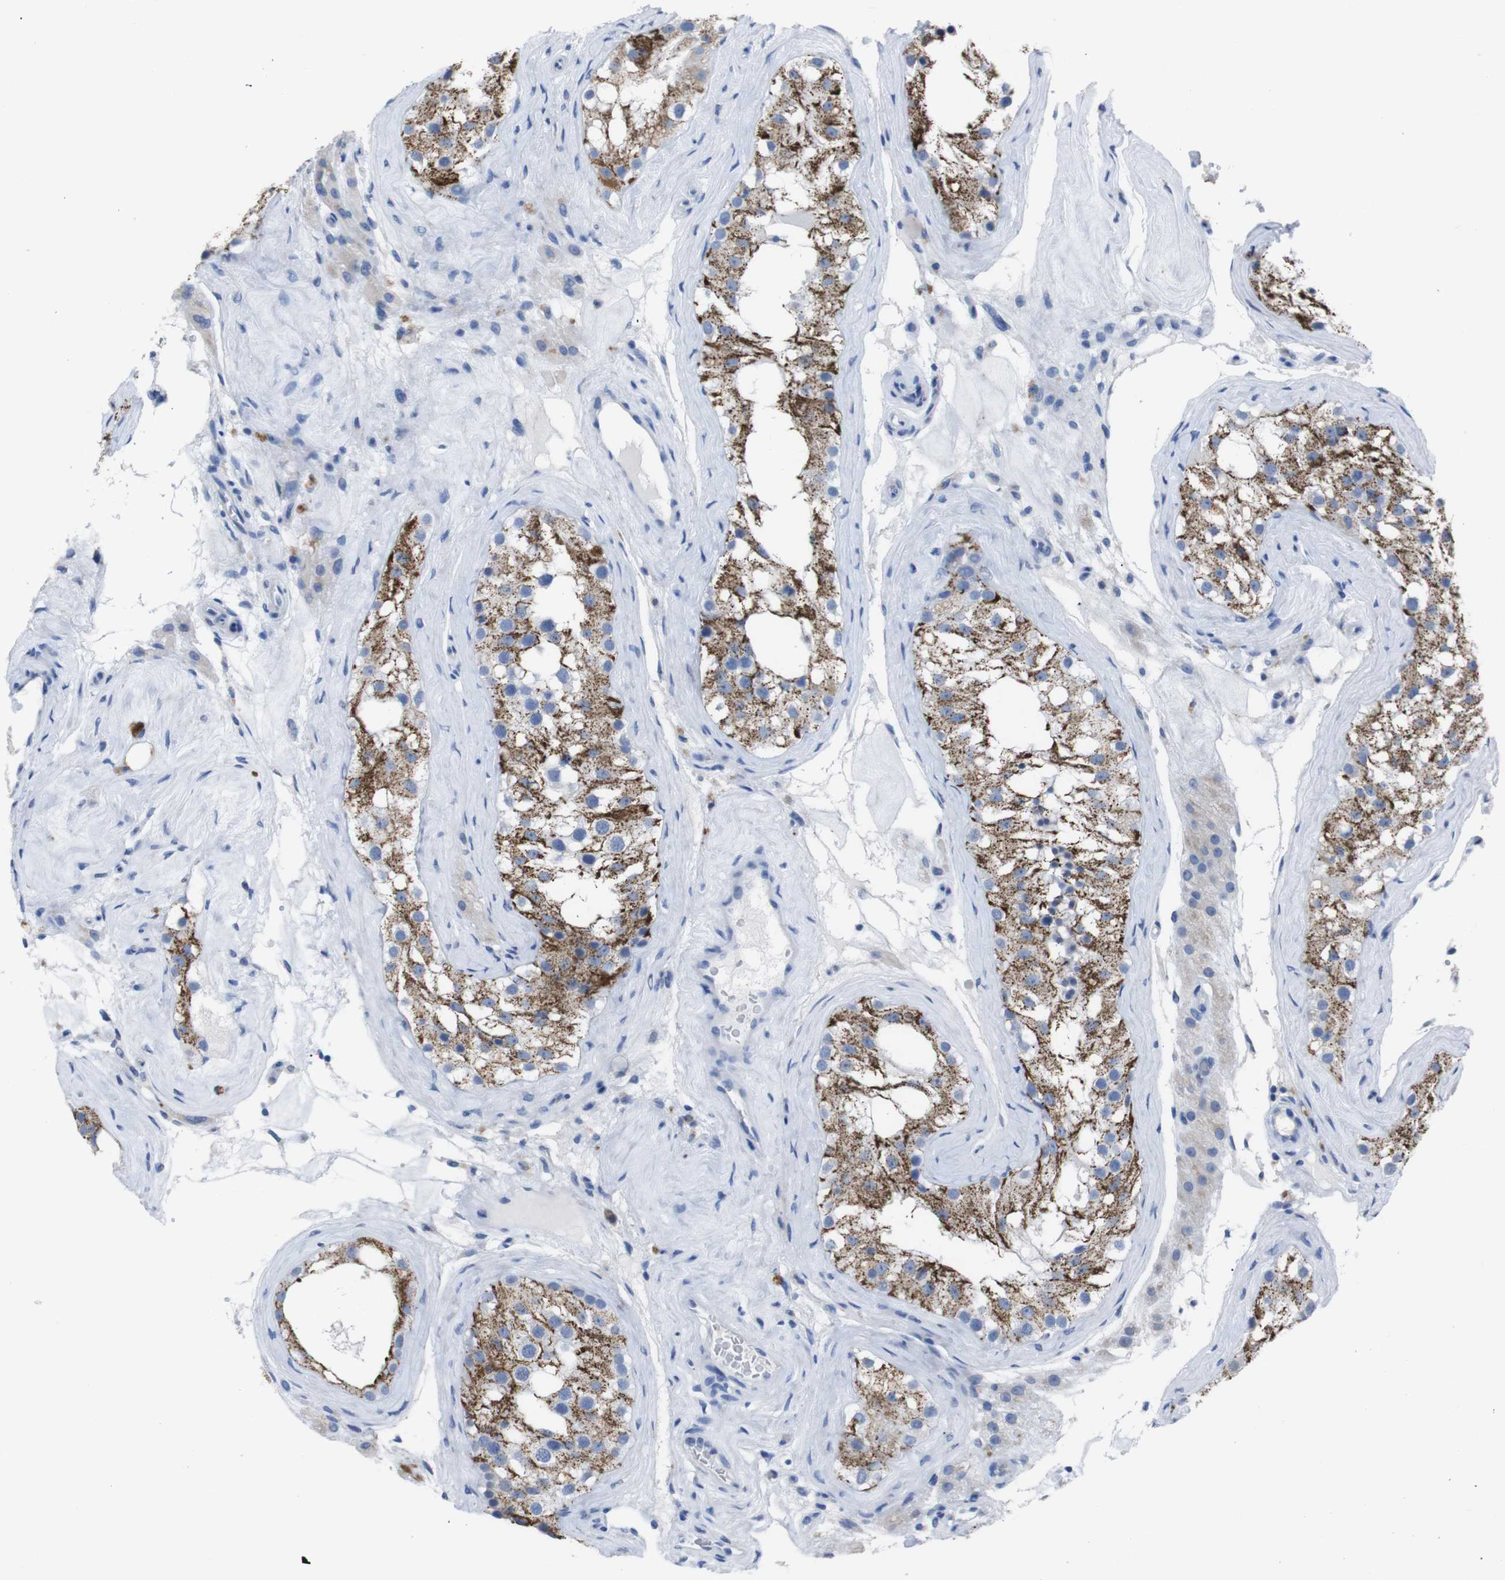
{"staining": {"intensity": "strong", "quantity": "25%-75%", "location": "cytoplasmic/membranous"}, "tissue": "testis", "cell_type": "Cells in seminiferous ducts", "image_type": "normal", "snomed": [{"axis": "morphology", "description": "Normal tissue, NOS"}, {"axis": "morphology", "description": "Seminoma, NOS"}, {"axis": "topography", "description": "Testis"}], "caption": "Protein analysis of benign testis displays strong cytoplasmic/membranous positivity in approximately 25%-75% of cells in seminiferous ducts.", "gene": "GJB2", "patient": {"sex": "male", "age": 71}}